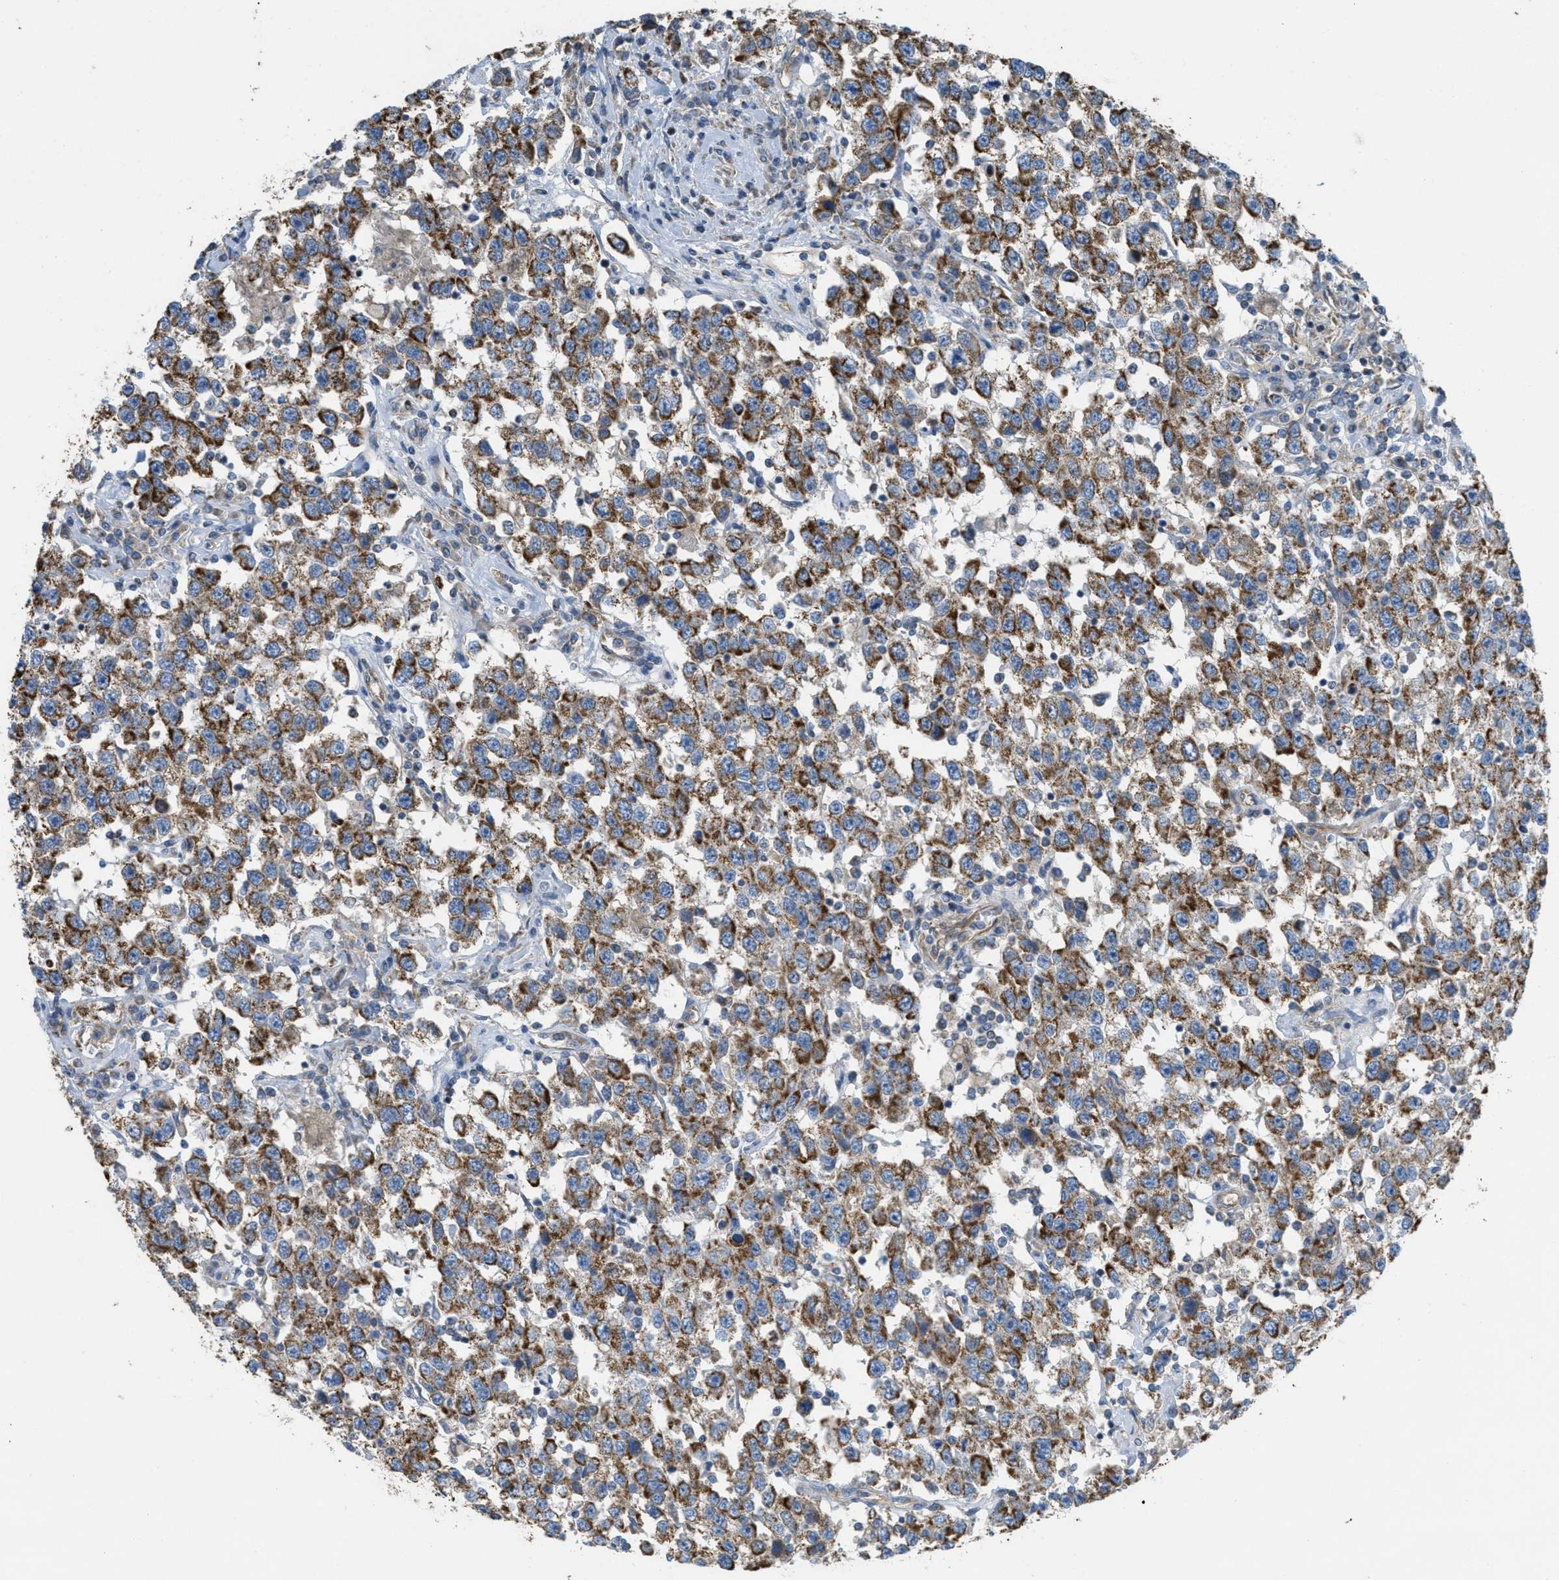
{"staining": {"intensity": "strong", "quantity": ">75%", "location": "cytoplasmic/membranous"}, "tissue": "testis cancer", "cell_type": "Tumor cells", "image_type": "cancer", "snomed": [{"axis": "morphology", "description": "Seminoma, NOS"}, {"axis": "topography", "description": "Testis"}], "caption": "Immunohistochemistry (IHC) of human testis cancer (seminoma) demonstrates high levels of strong cytoplasmic/membranous expression in about >75% of tumor cells.", "gene": "BTN3A1", "patient": {"sex": "male", "age": 41}}